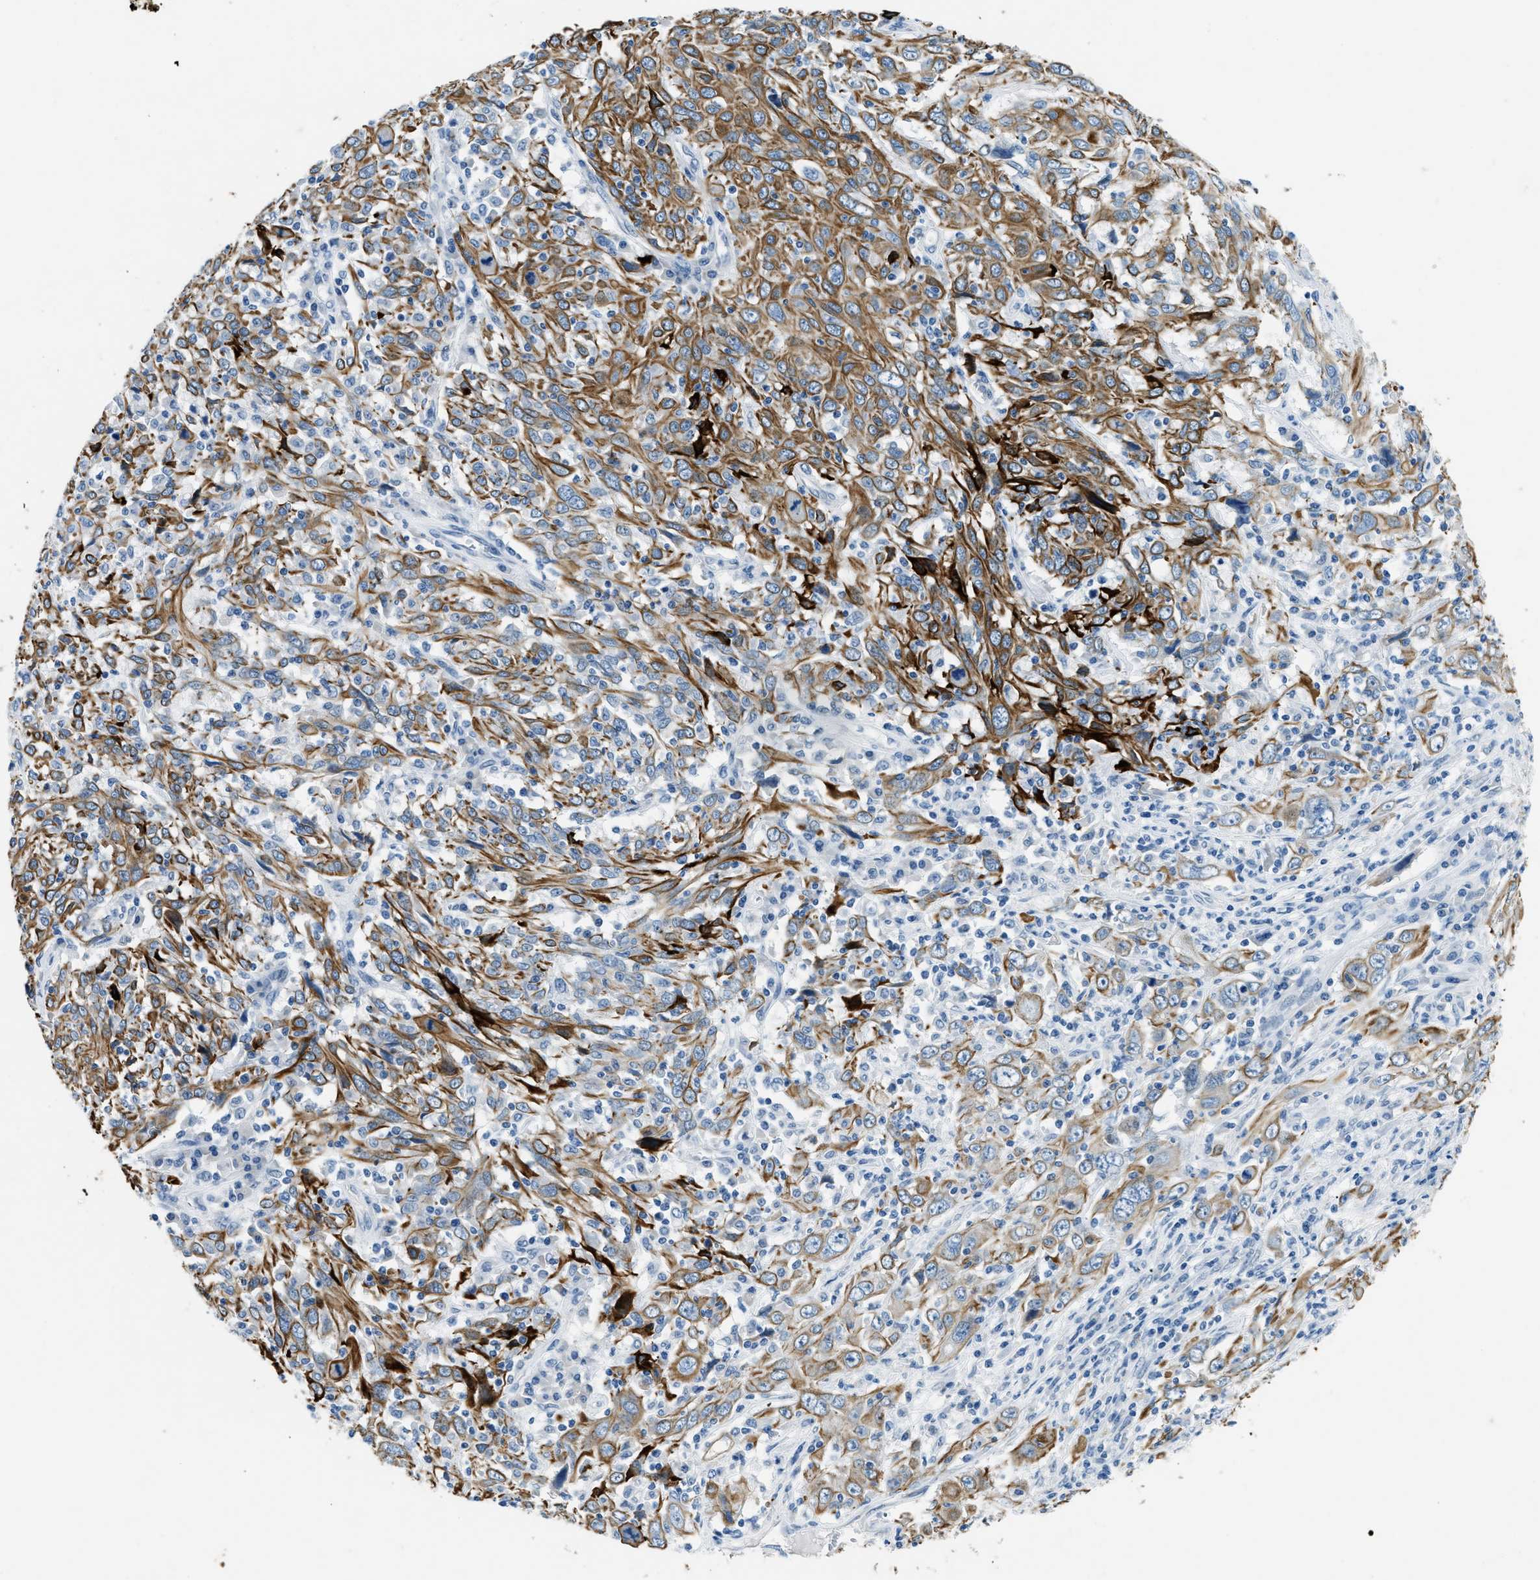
{"staining": {"intensity": "moderate", "quantity": ">75%", "location": "cytoplasmic/membranous"}, "tissue": "cervical cancer", "cell_type": "Tumor cells", "image_type": "cancer", "snomed": [{"axis": "morphology", "description": "Squamous cell carcinoma, NOS"}, {"axis": "topography", "description": "Cervix"}], "caption": "Immunohistochemical staining of human squamous cell carcinoma (cervical) demonstrates moderate cytoplasmic/membranous protein staining in about >75% of tumor cells.", "gene": "CFAP20", "patient": {"sex": "female", "age": 46}}